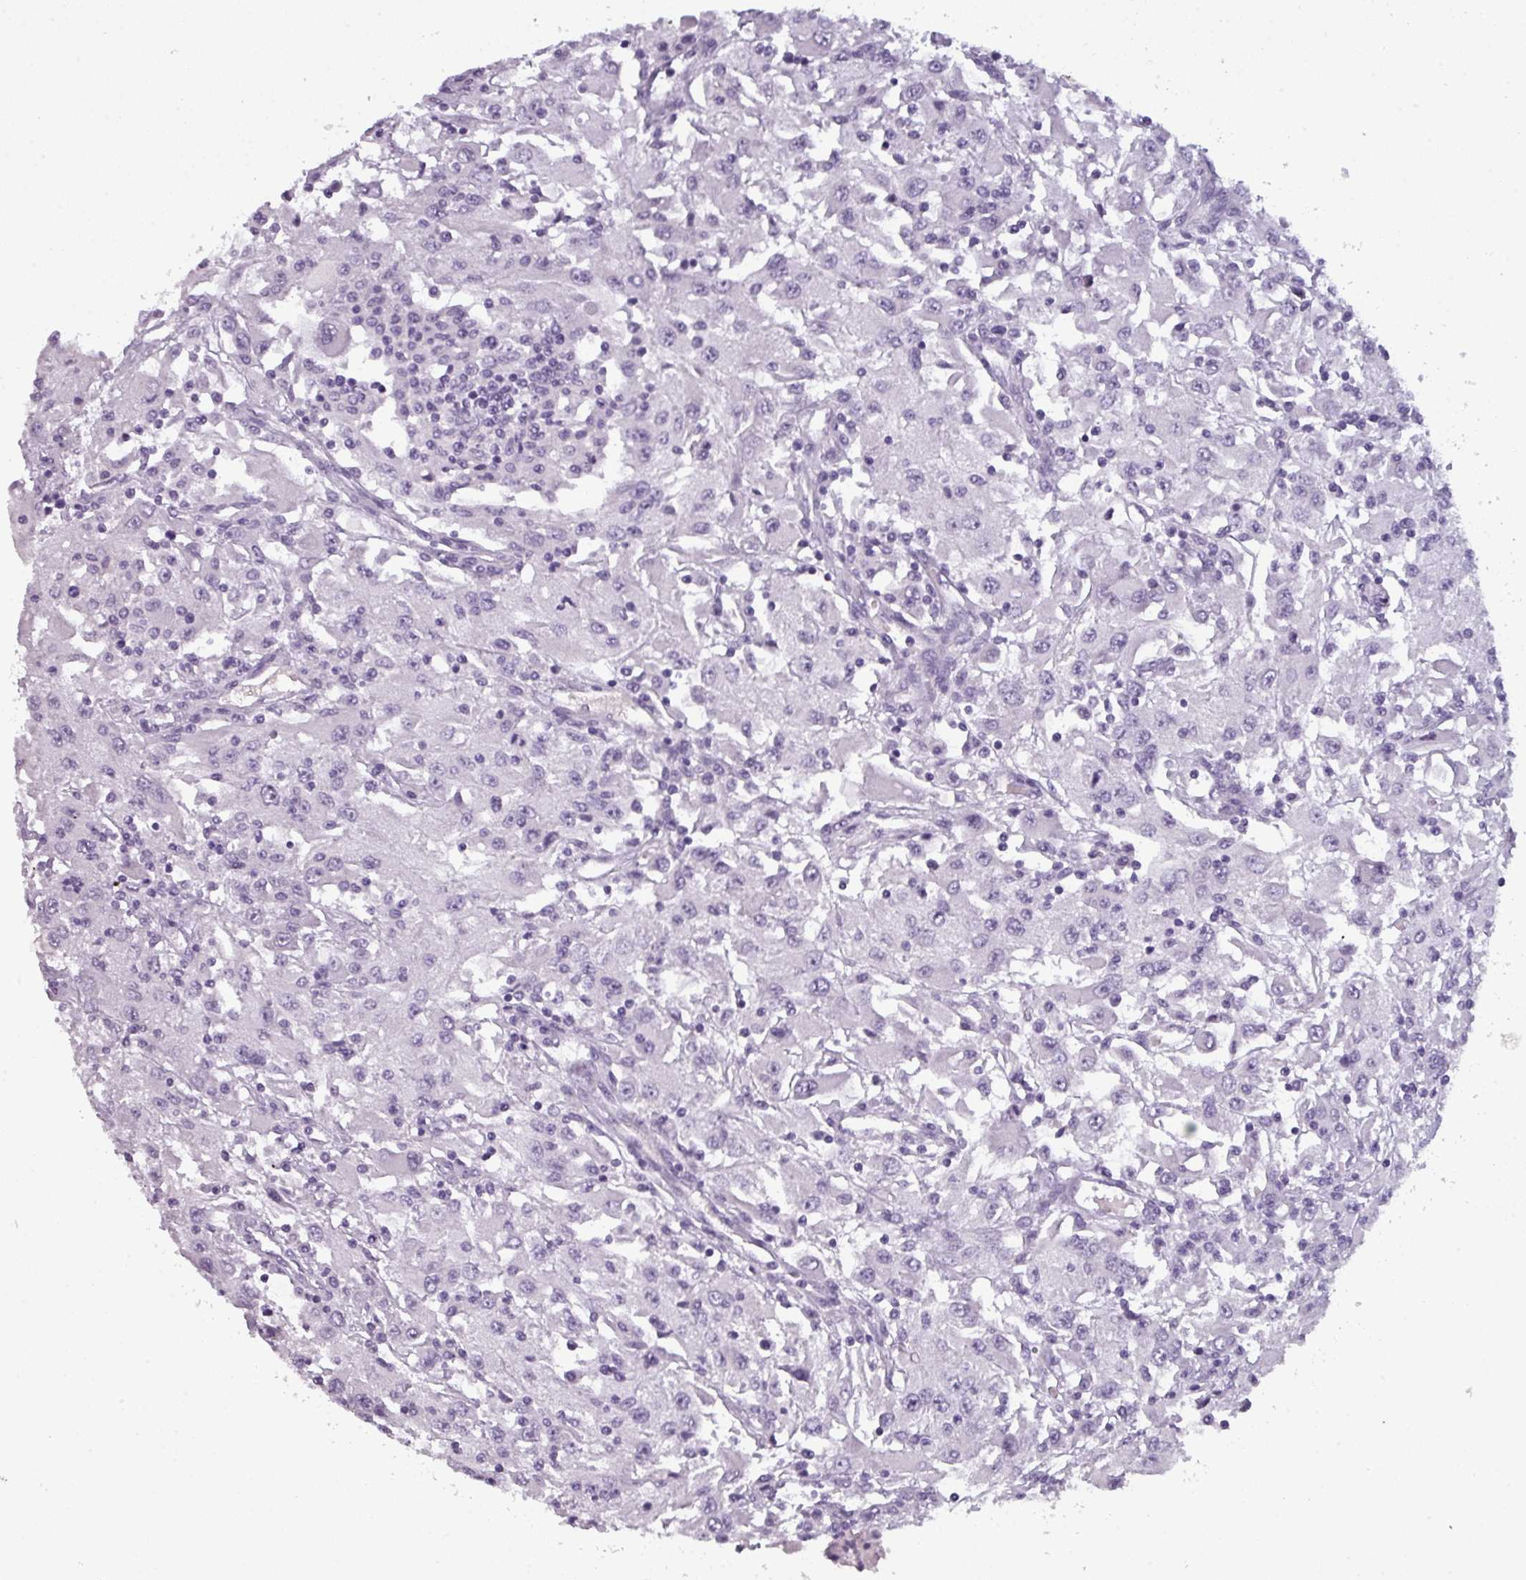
{"staining": {"intensity": "negative", "quantity": "none", "location": "none"}, "tissue": "renal cancer", "cell_type": "Tumor cells", "image_type": "cancer", "snomed": [{"axis": "morphology", "description": "Adenocarcinoma, NOS"}, {"axis": "topography", "description": "Kidney"}], "caption": "A histopathology image of renal adenocarcinoma stained for a protein reveals no brown staining in tumor cells. The staining was performed using DAB (3,3'-diaminobenzidine) to visualize the protein expression in brown, while the nuclei were stained in blue with hematoxylin (Magnification: 20x).", "gene": "AREL1", "patient": {"sex": "female", "age": 67}}